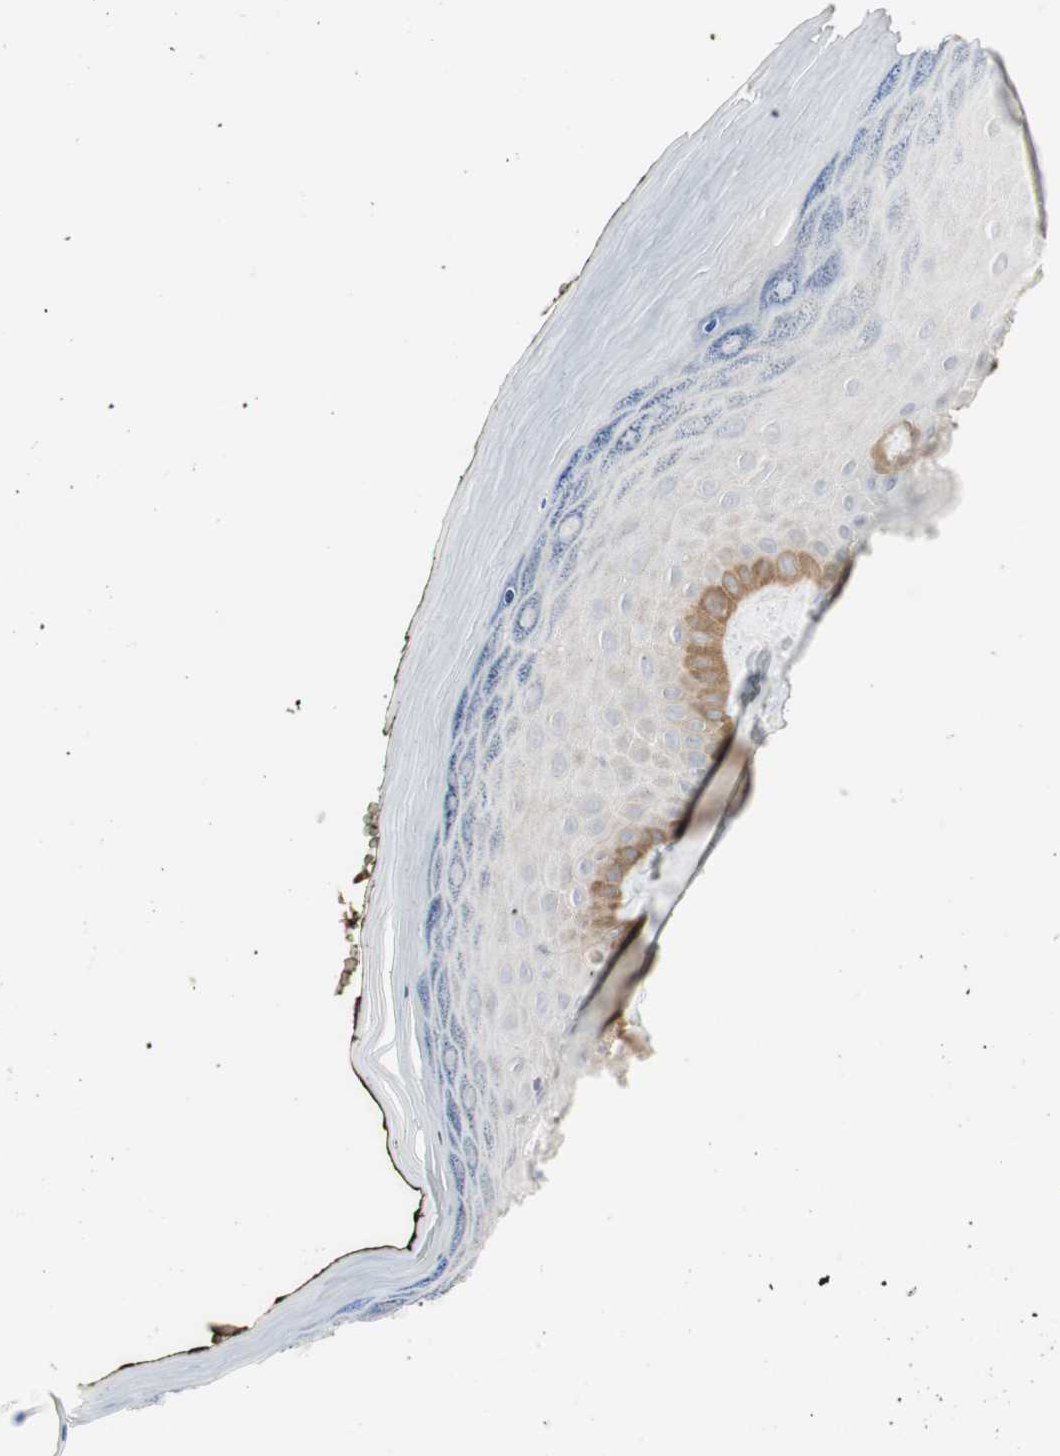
{"staining": {"intensity": "weak", "quantity": "<25%", "location": "cytoplasmic/membranous"}, "tissue": "skin", "cell_type": "Epidermal cells", "image_type": "normal", "snomed": [{"axis": "morphology", "description": "Normal tissue, NOS"}, {"axis": "morphology", "description": "Inflammation, NOS"}, {"axis": "topography", "description": "Vulva"}], "caption": "Epidermal cells show no significant positivity in benign skin. (Brightfield microscopy of DAB immunohistochemistry (IHC) at high magnification).", "gene": "STON1", "patient": {"sex": "female", "age": 84}}